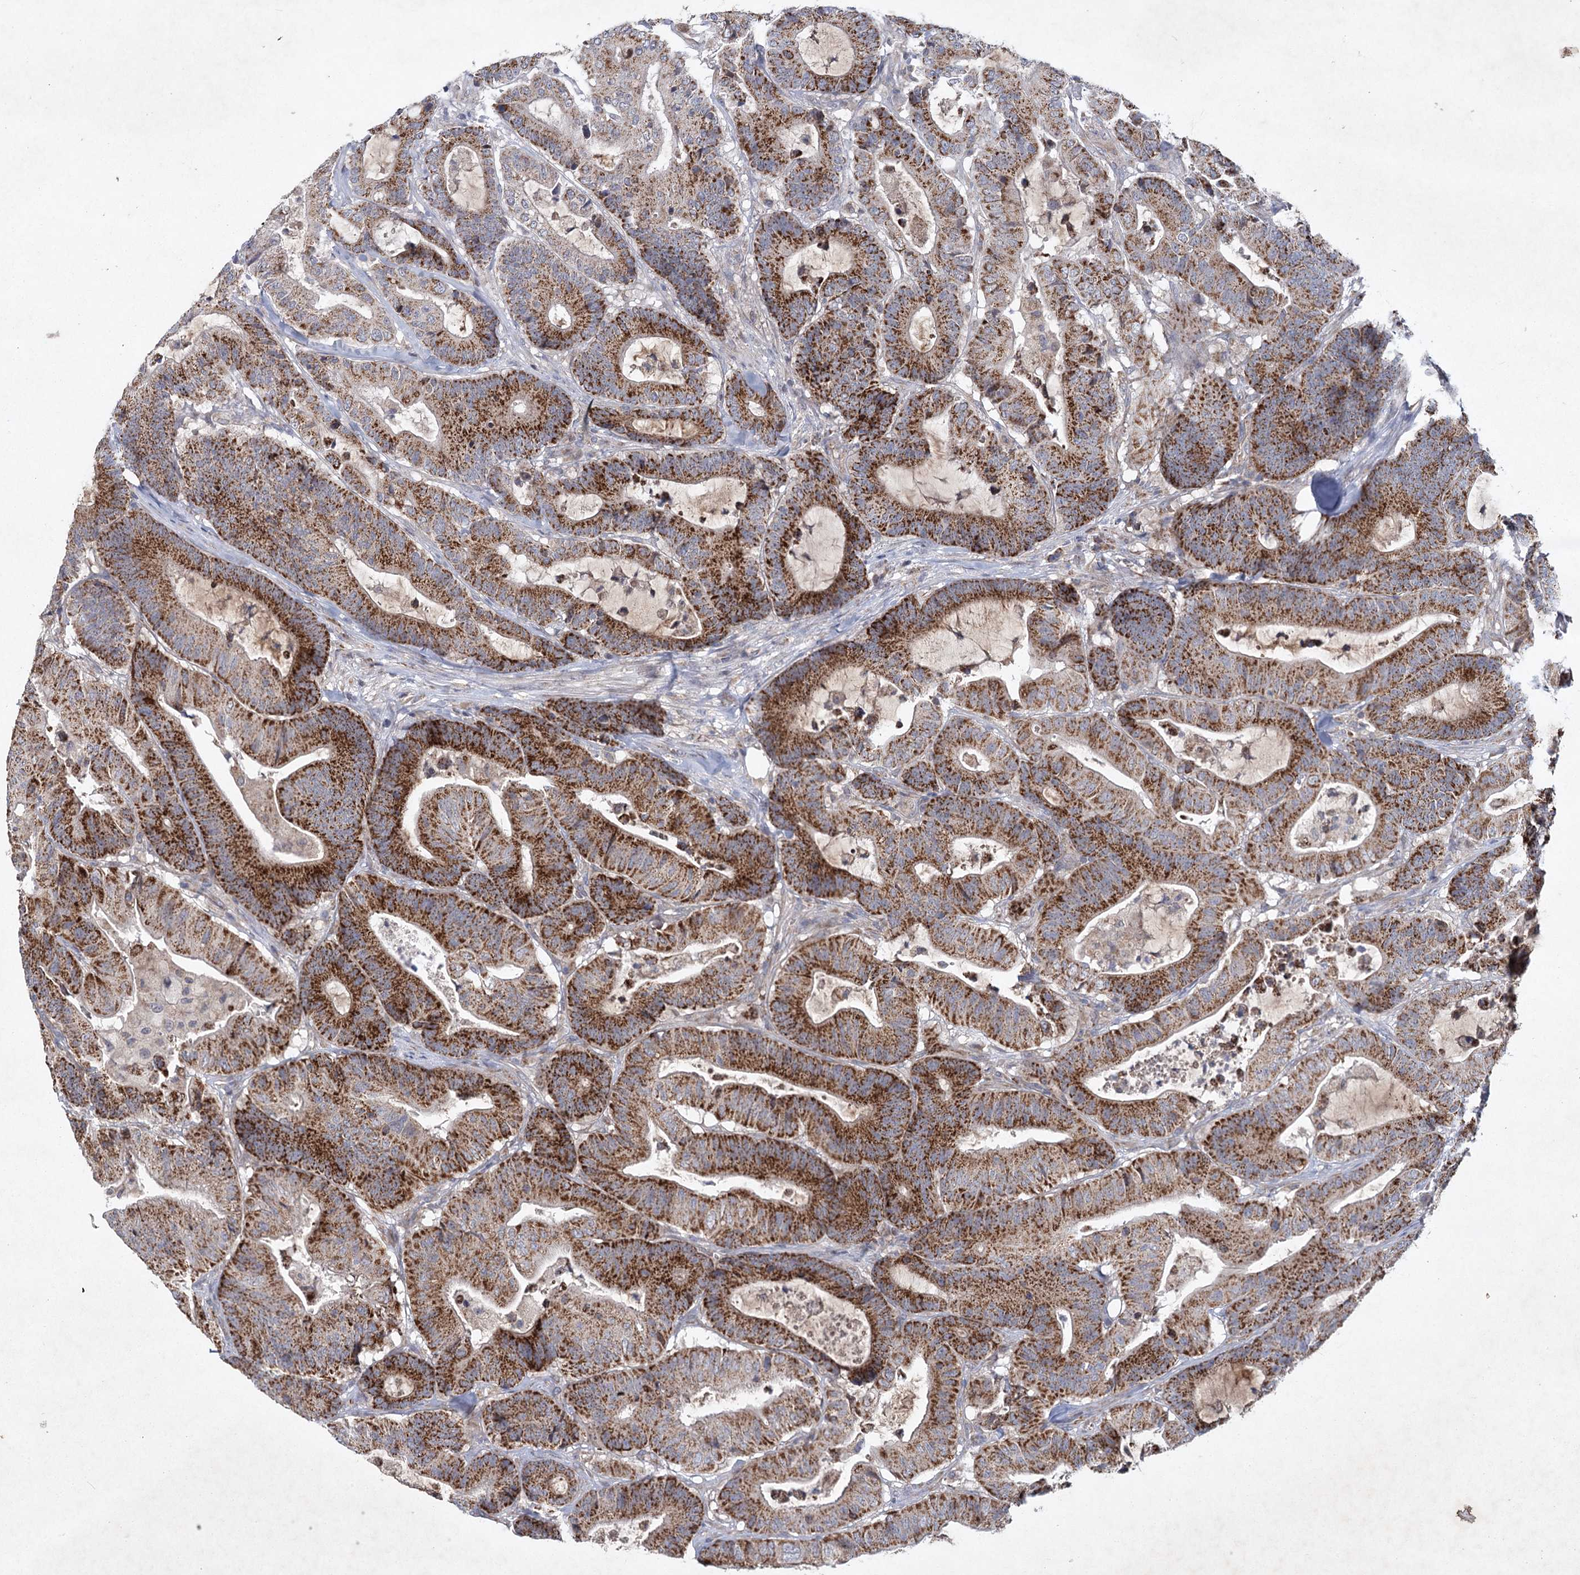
{"staining": {"intensity": "strong", "quantity": ">75%", "location": "cytoplasmic/membranous"}, "tissue": "colorectal cancer", "cell_type": "Tumor cells", "image_type": "cancer", "snomed": [{"axis": "morphology", "description": "Adenocarcinoma, NOS"}, {"axis": "topography", "description": "Colon"}], "caption": "The image exhibits a brown stain indicating the presence of a protein in the cytoplasmic/membranous of tumor cells in colorectal cancer.", "gene": "MRPL44", "patient": {"sex": "female", "age": 84}}